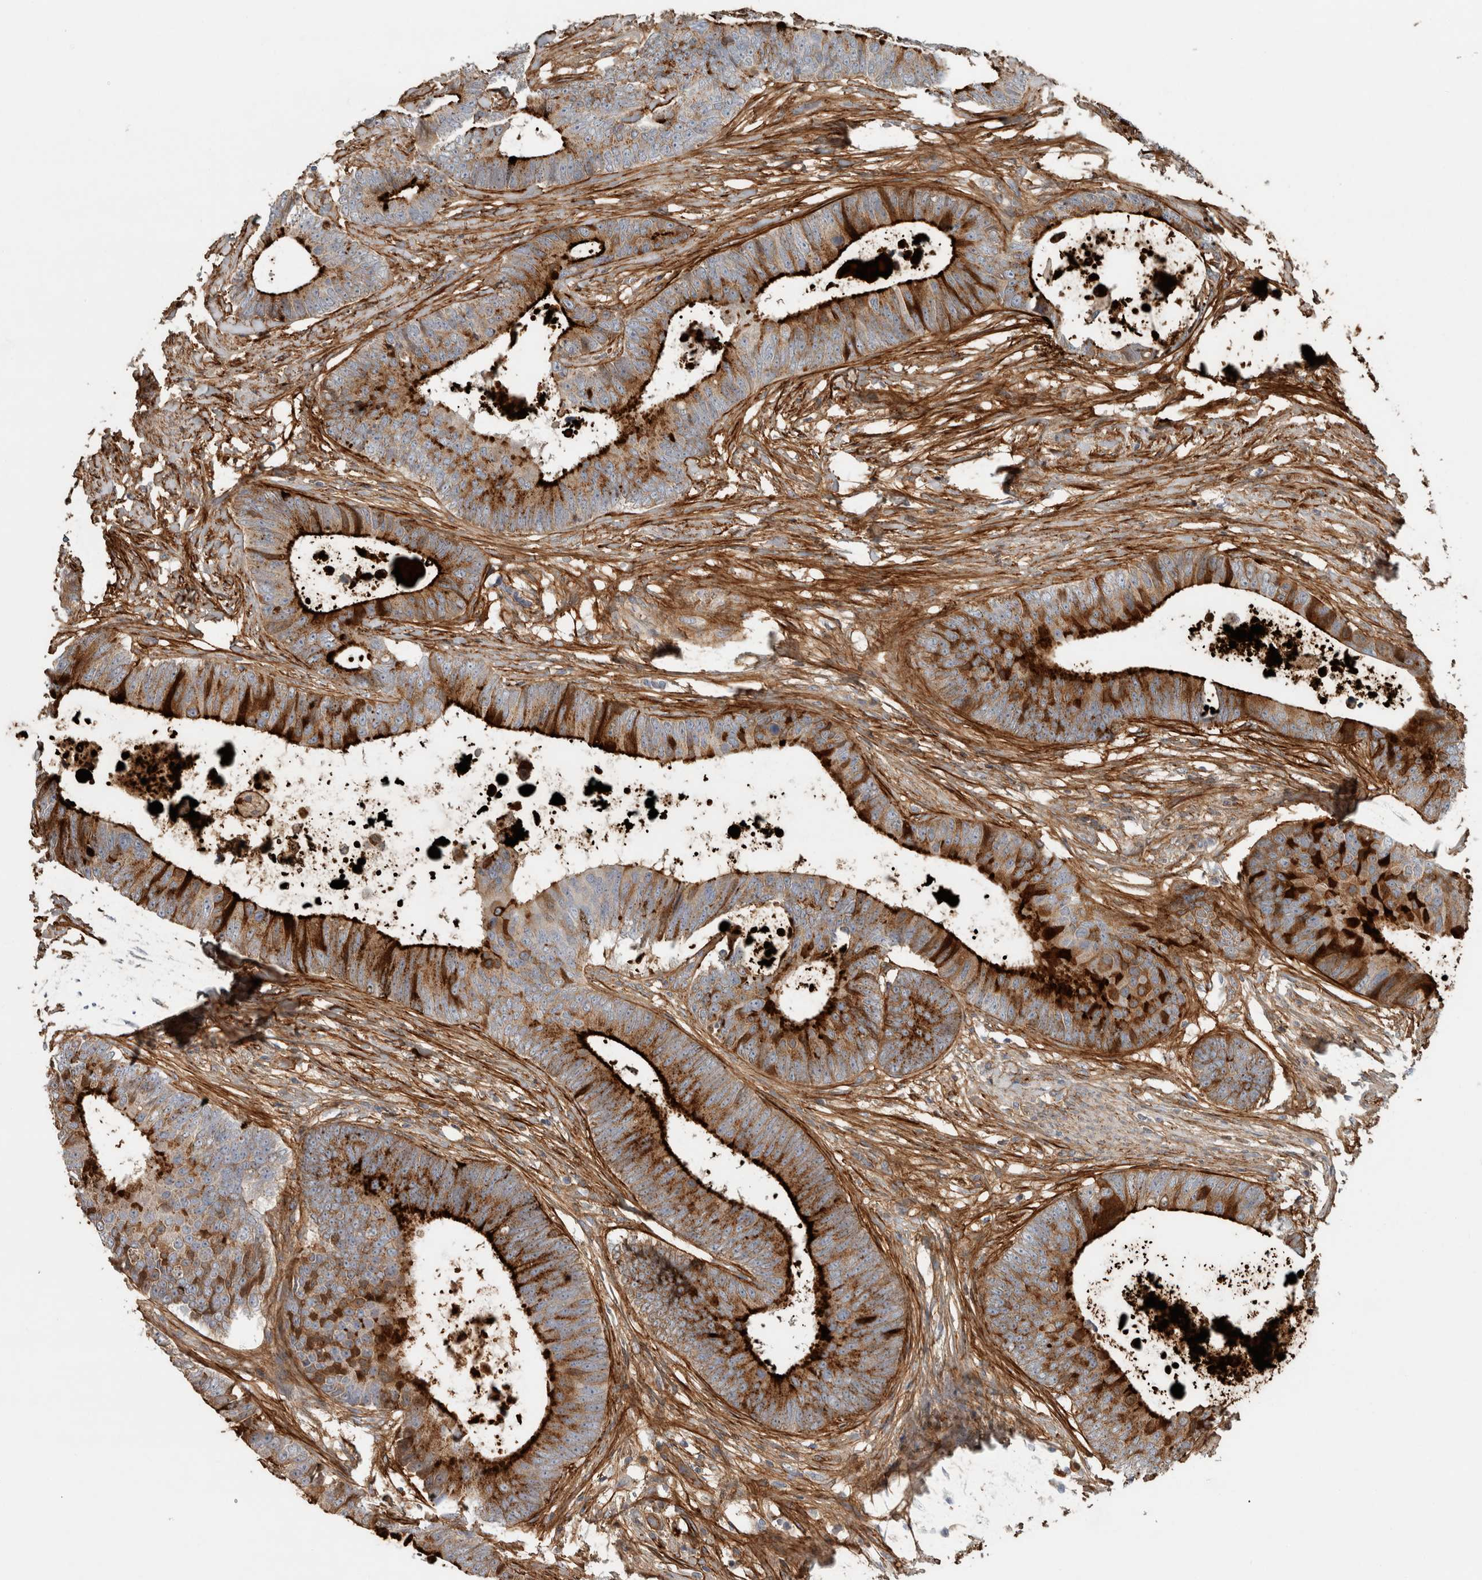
{"staining": {"intensity": "strong", "quantity": "25%-75%", "location": "cytoplasmic/membranous"}, "tissue": "colorectal cancer", "cell_type": "Tumor cells", "image_type": "cancer", "snomed": [{"axis": "morphology", "description": "Adenocarcinoma, NOS"}, {"axis": "topography", "description": "Colon"}], "caption": "This histopathology image demonstrates immunohistochemistry (IHC) staining of human colorectal adenocarcinoma, with high strong cytoplasmic/membranous positivity in approximately 25%-75% of tumor cells.", "gene": "FN1", "patient": {"sex": "male", "age": 56}}